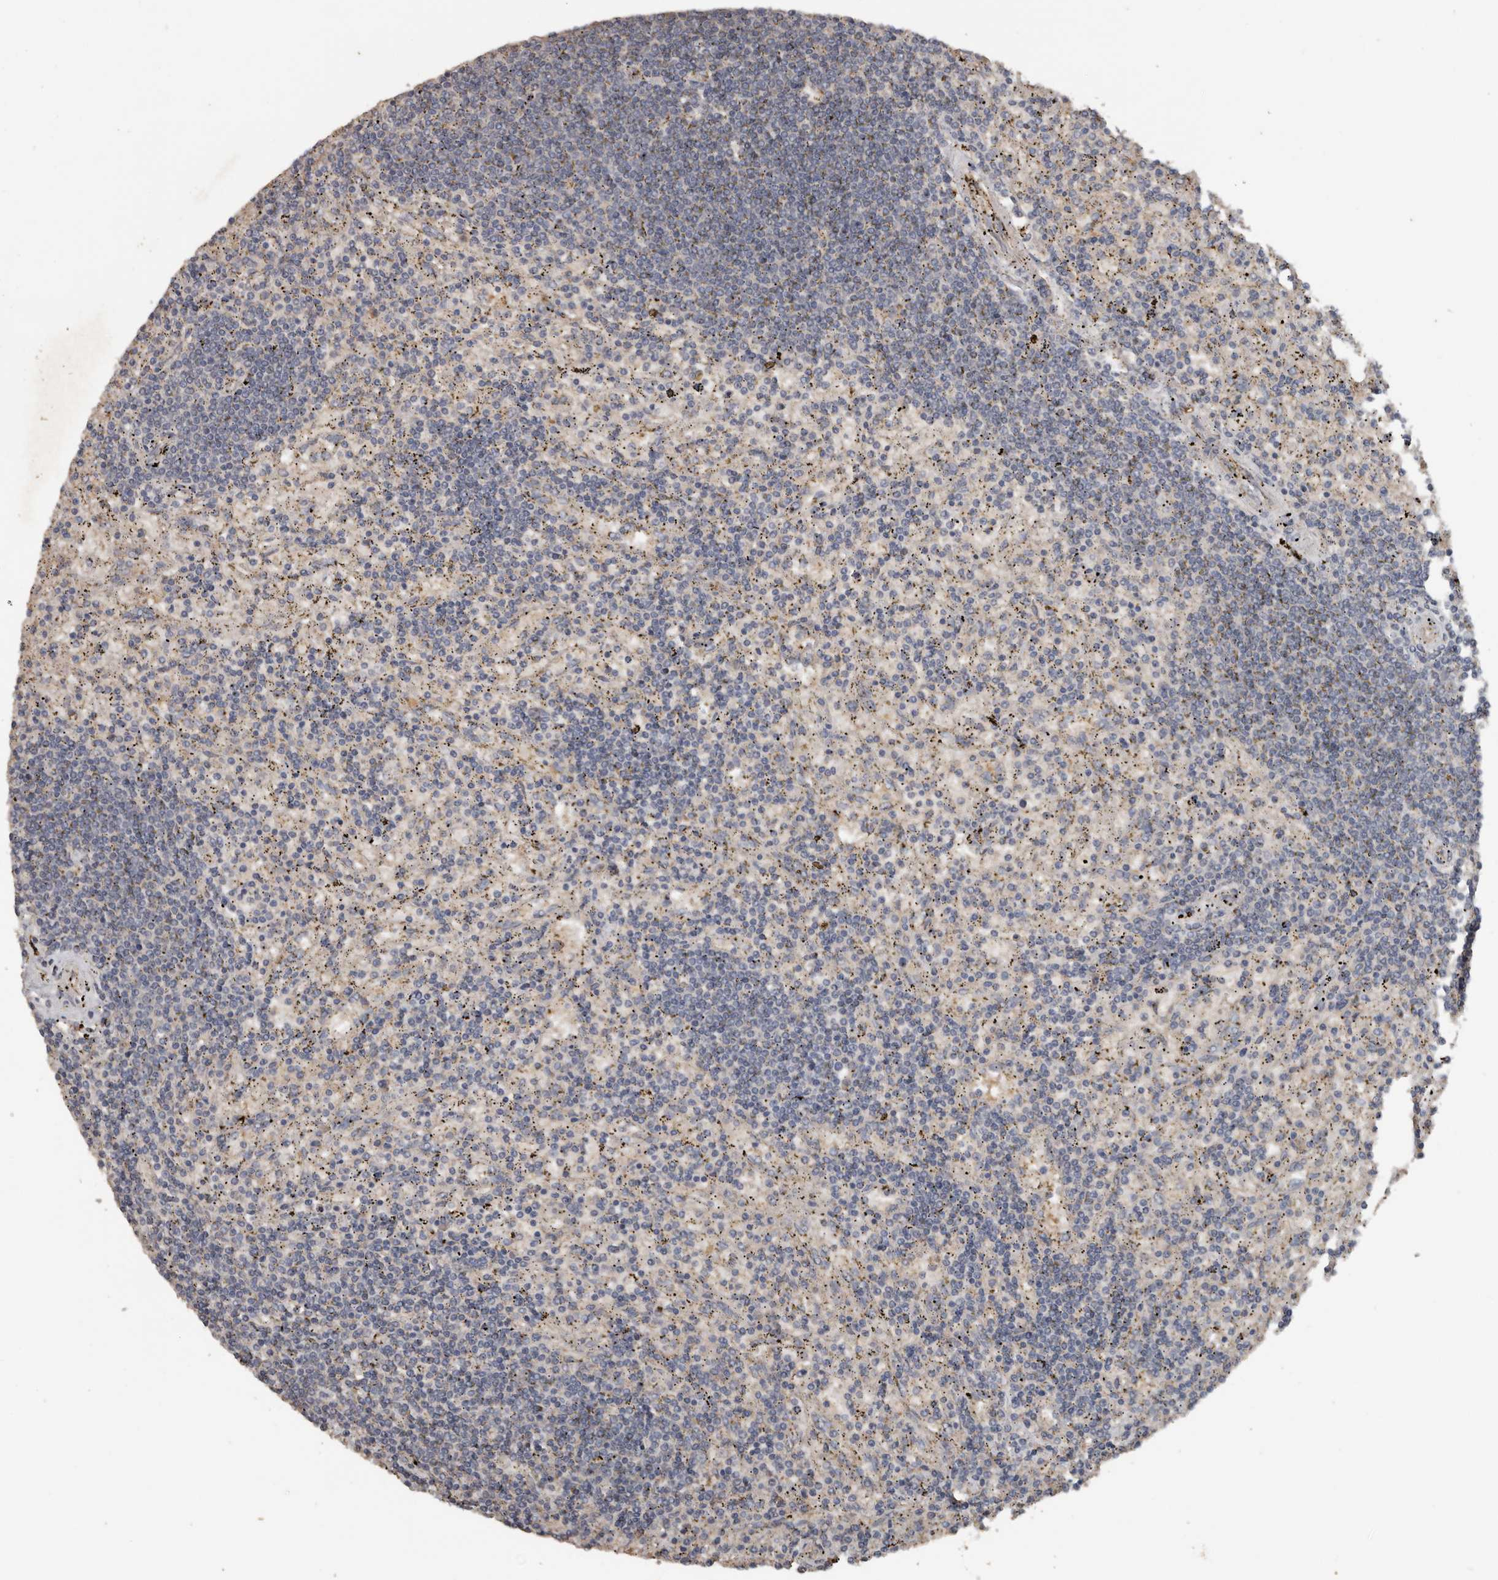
{"staining": {"intensity": "negative", "quantity": "none", "location": "none"}, "tissue": "lymphoma", "cell_type": "Tumor cells", "image_type": "cancer", "snomed": [{"axis": "morphology", "description": "Malignant lymphoma, non-Hodgkin's type, Low grade"}, {"axis": "topography", "description": "Spleen"}], "caption": "A histopathology image of human lymphoma is negative for staining in tumor cells.", "gene": "HYAL4", "patient": {"sex": "male", "age": 76}}